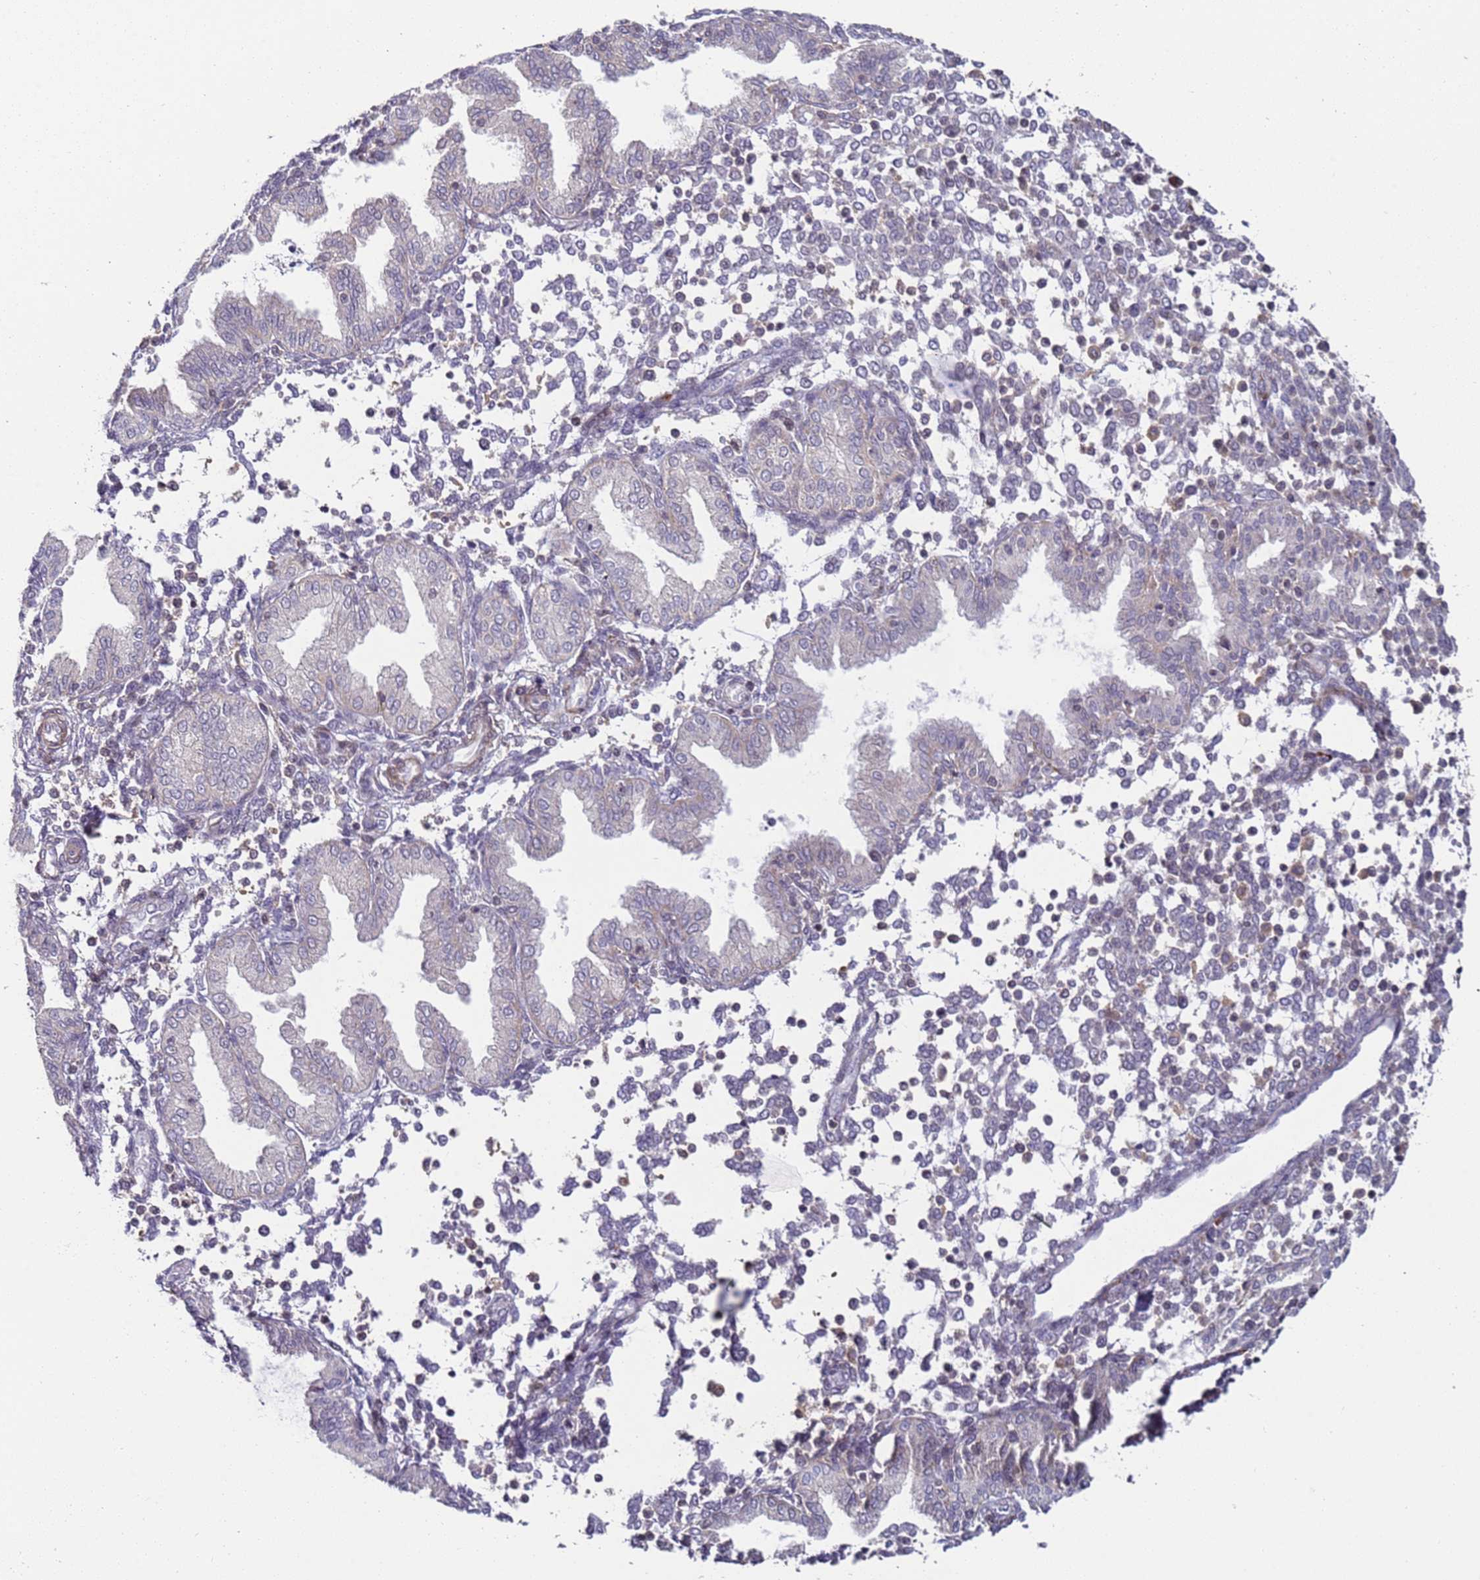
{"staining": {"intensity": "negative", "quantity": "none", "location": "none"}, "tissue": "endometrium", "cell_type": "Cells in endometrial stroma", "image_type": "normal", "snomed": [{"axis": "morphology", "description": "Normal tissue, NOS"}, {"axis": "topography", "description": "Endometrium"}], "caption": "High power microscopy image of an IHC histopathology image of unremarkable endometrium, revealing no significant staining in cells in endometrial stroma. Brightfield microscopy of immunohistochemistry stained with DAB (3,3'-diaminobenzidine) (brown) and hematoxylin (blue), captured at high magnification.", "gene": "SNAPC4", "patient": {"sex": "female", "age": 53}}